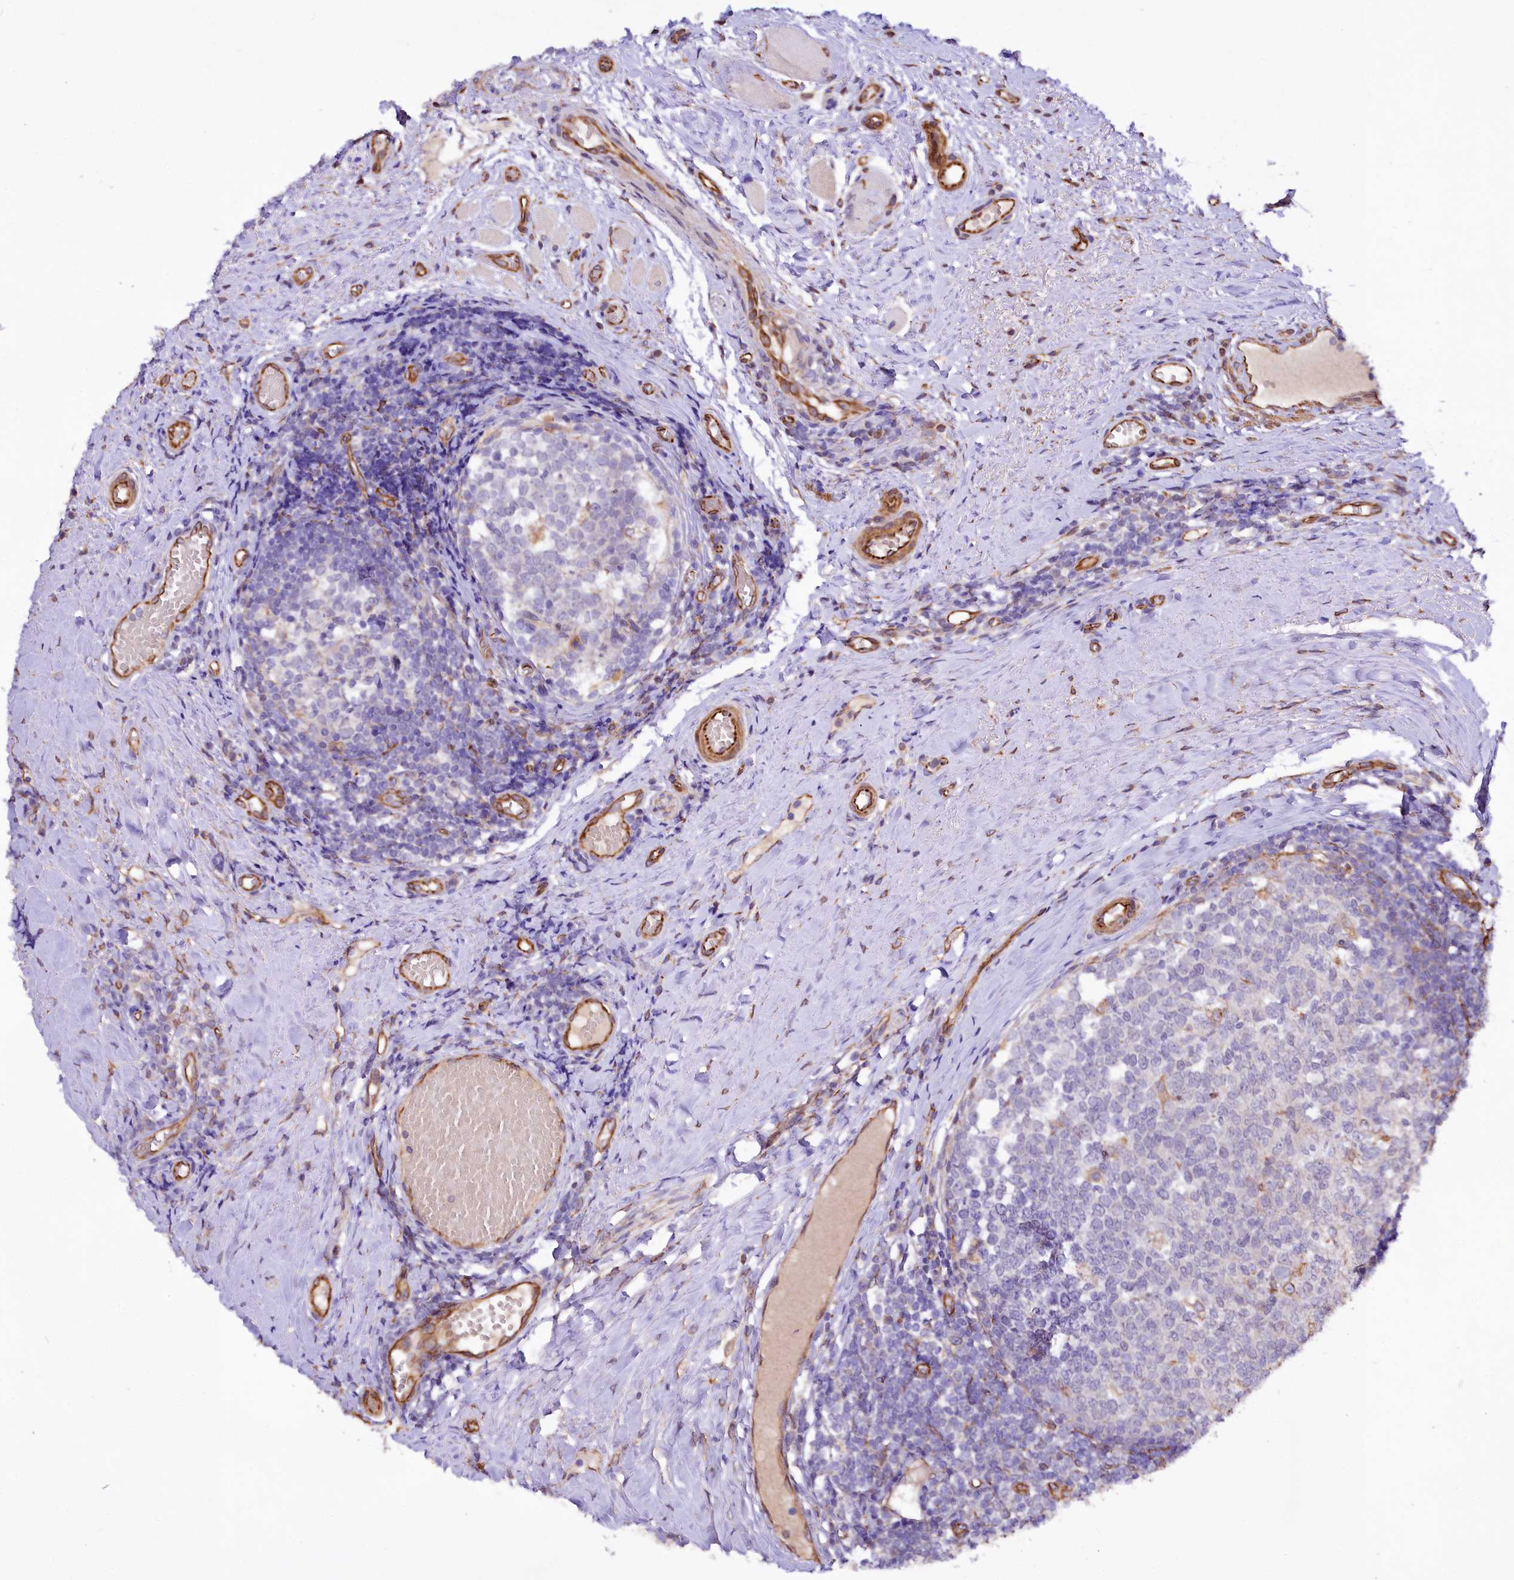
{"staining": {"intensity": "negative", "quantity": "none", "location": "none"}, "tissue": "tonsil", "cell_type": "Germinal center cells", "image_type": "normal", "snomed": [{"axis": "morphology", "description": "Normal tissue, NOS"}, {"axis": "topography", "description": "Tonsil"}], "caption": "DAB immunohistochemical staining of benign tonsil exhibits no significant positivity in germinal center cells. The staining was performed using DAB to visualize the protein expression in brown, while the nuclei were stained in blue with hematoxylin (Magnification: 20x).", "gene": "TTC12", "patient": {"sex": "female", "age": 19}}